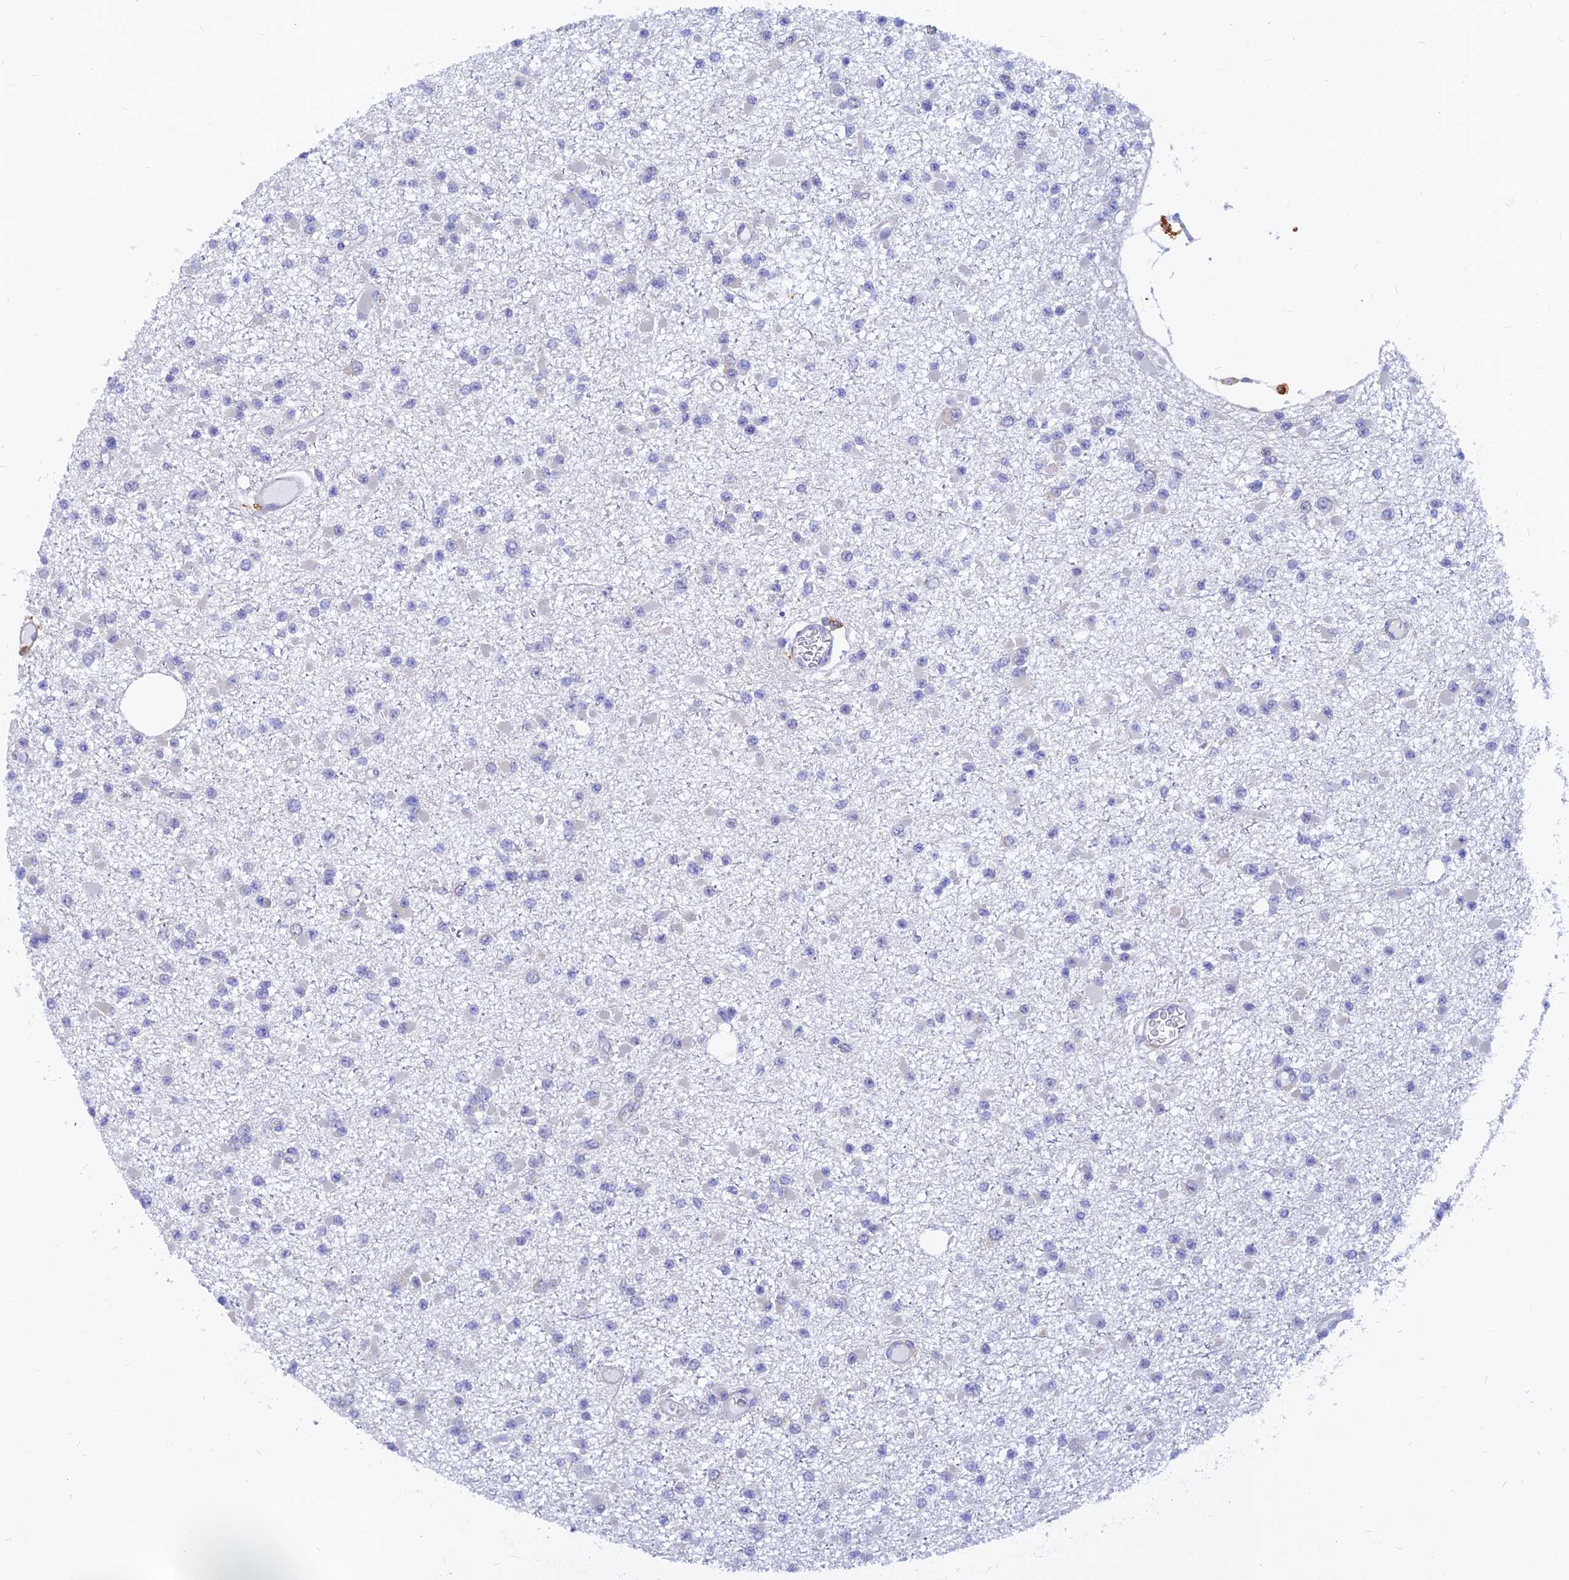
{"staining": {"intensity": "negative", "quantity": "none", "location": "none"}, "tissue": "glioma", "cell_type": "Tumor cells", "image_type": "cancer", "snomed": [{"axis": "morphology", "description": "Glioma, malignant, Low grade"}, {"axis": "topography", "description": "Brain"}], "caption": "Tumor cells show no significant expression in glioma.", "gene": "DNAJC16", "patient": {"sex": "female", "age": 22}}